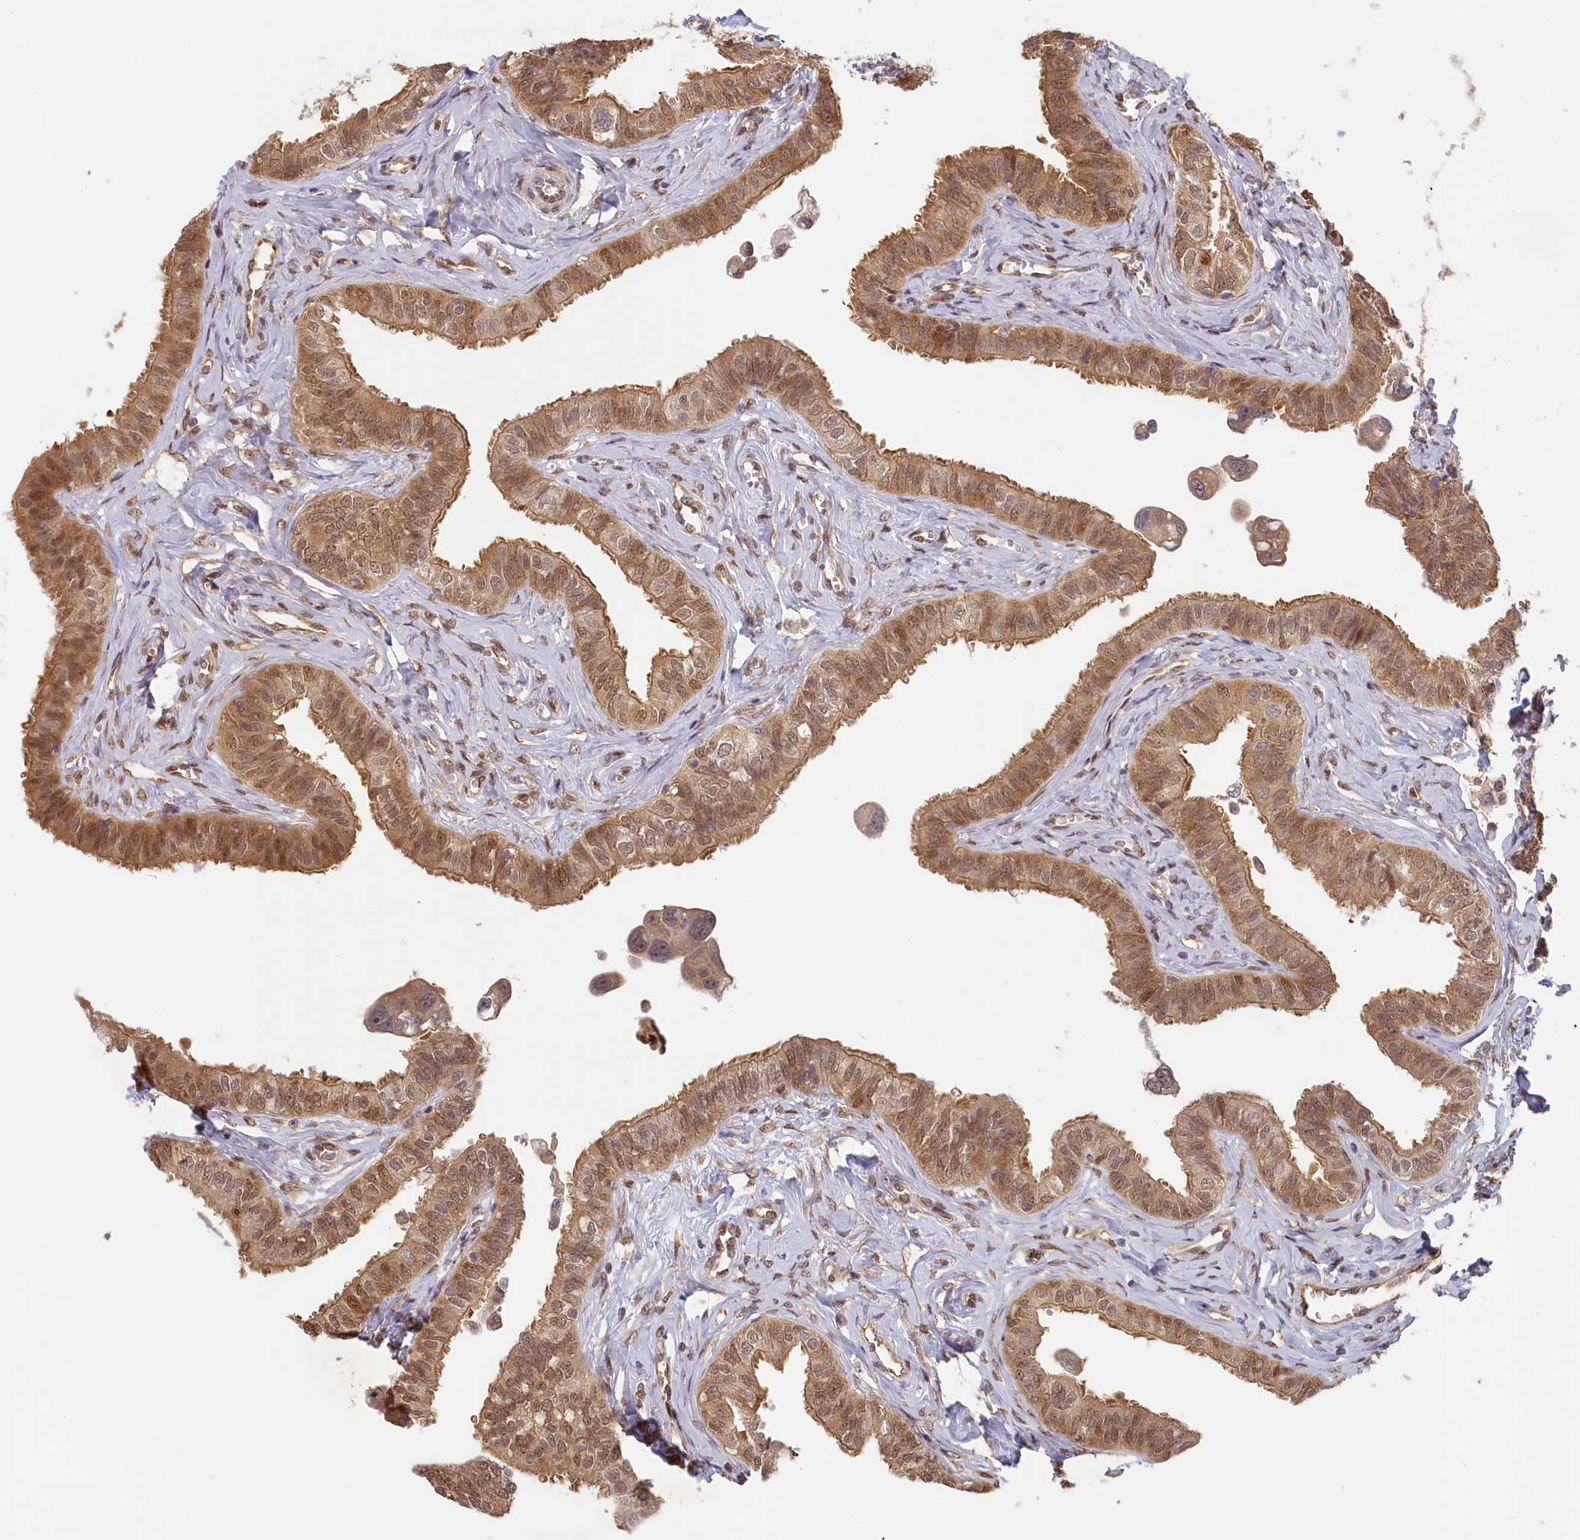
{"staining": {"intensity": "moderate", "quantity": ">75%", "location": "cytoplasmic/membranous,nuclear"}, "tissue": "fallopian tube", "cell_type": "Glandular cells", "image_type": "normal", "snomed": [{"axis": "morphology", "description": "Normal tissue, NOS"}, {"axis": "morphology", "description": "Carcinoma, NOS"}, {"axis": "topography", "description": "Fallopian tube"}, {"axis": "topography", "description": "Ovary"}], "caption": "Protein staining of normal fallopian tube reveals moderate cytoplasmic/membranous,nuclear positivity in about >75% of glandular cells.", "gene": "C19orf44", "patient": {"sex": "female", "age": 59}}